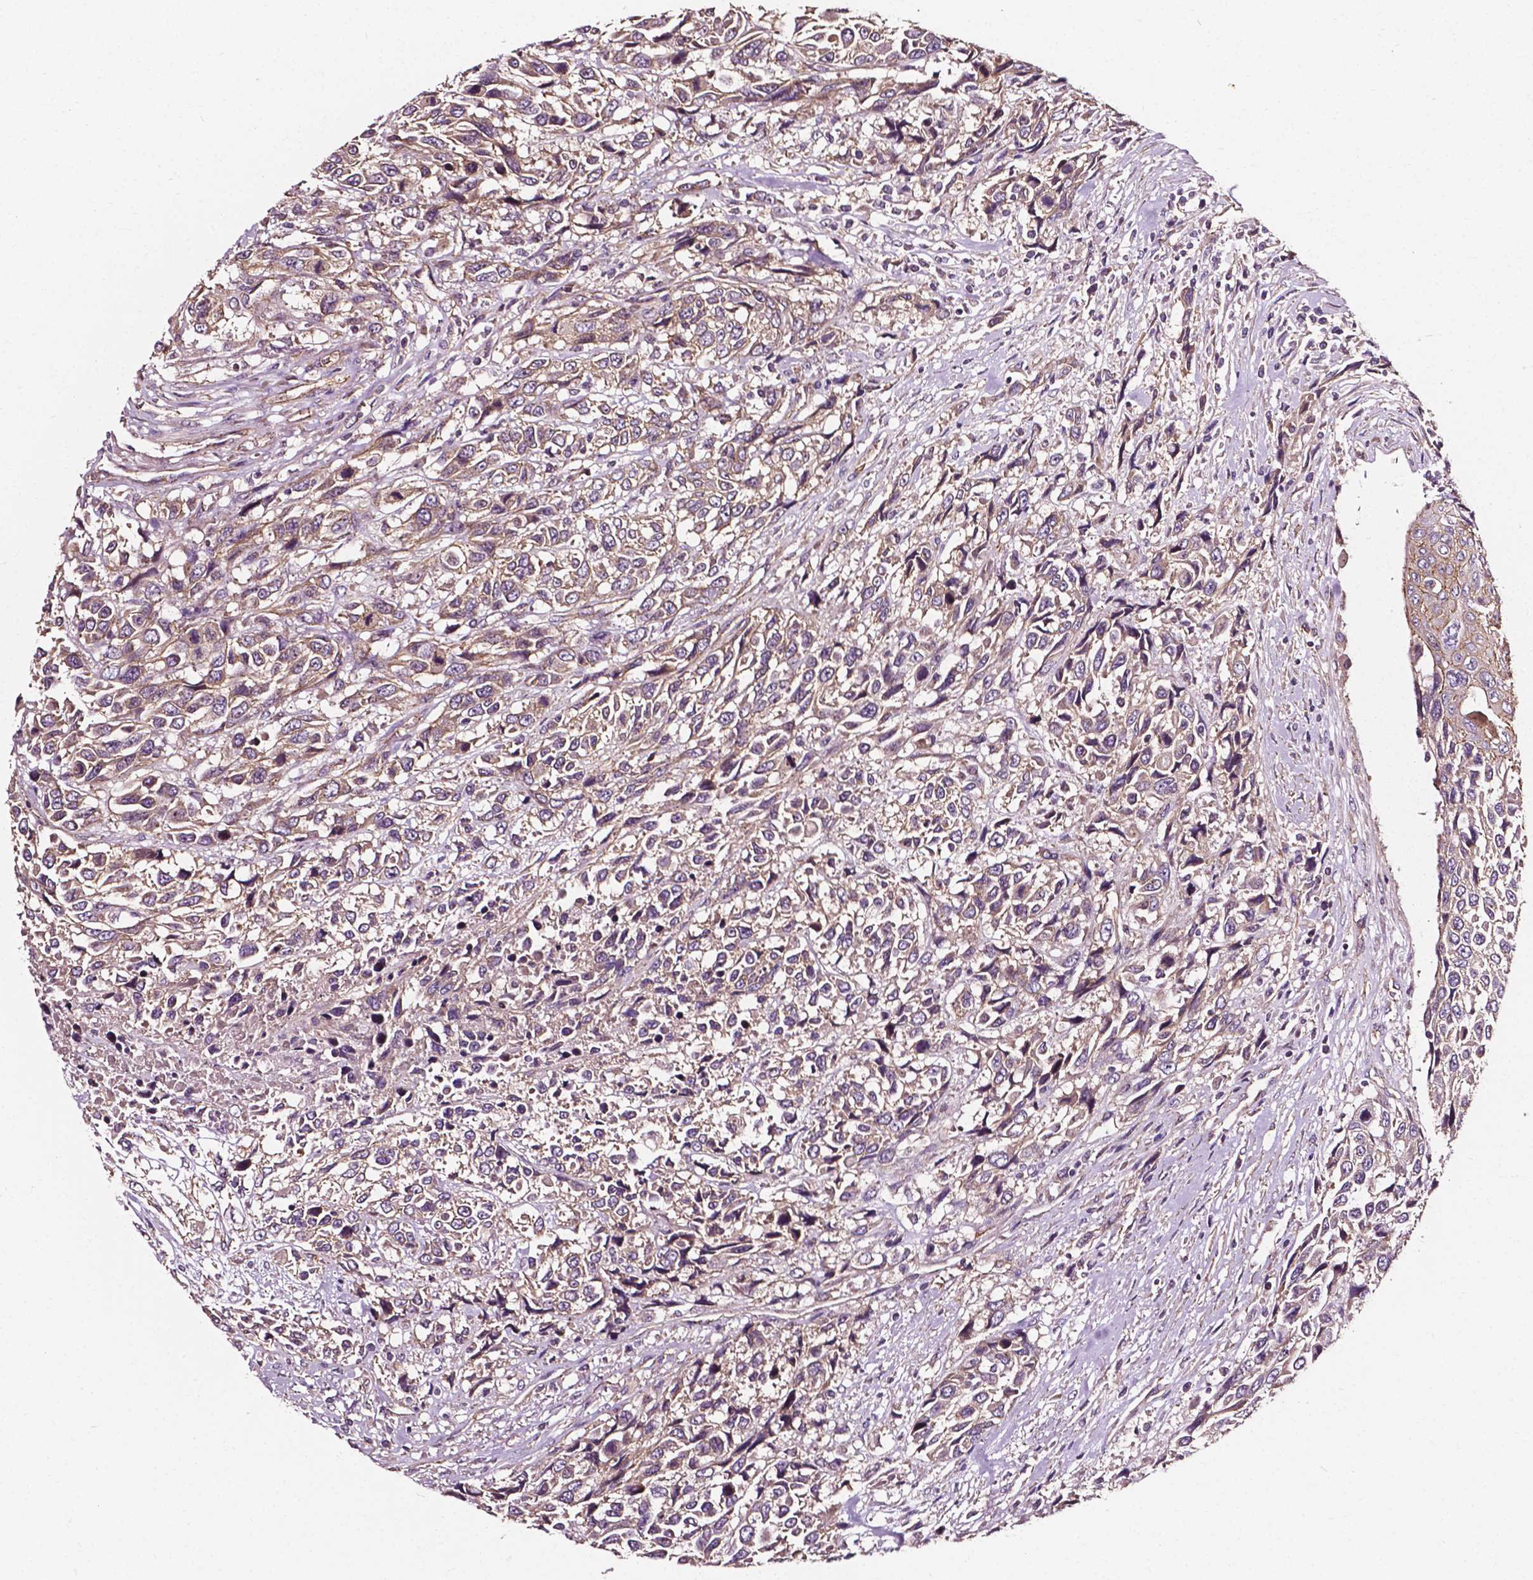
{"staining": {"intensity": "weak", "quantity": "25%-75%", "location": "cytoplasmic/membranous"}, "tissue": "urothelial cancer", "cell_type": "Tumor cells", "image_type": "cancer", "snomed": [{"axis": "morphology", "description": "Urothelial carcinoma, High grade"}, {"axis": "topography", "description": "Urinary bladder"}], "caption": "A high-resolution image shows immunohistochemistry staining of urothelial cancer, which demonstrates weak cytoplasmic/membranous positivity in approximately 25%-75% of tumor cells.", "gene": "ATG16L1", "patient": {"sex": "female", "age": 70}}